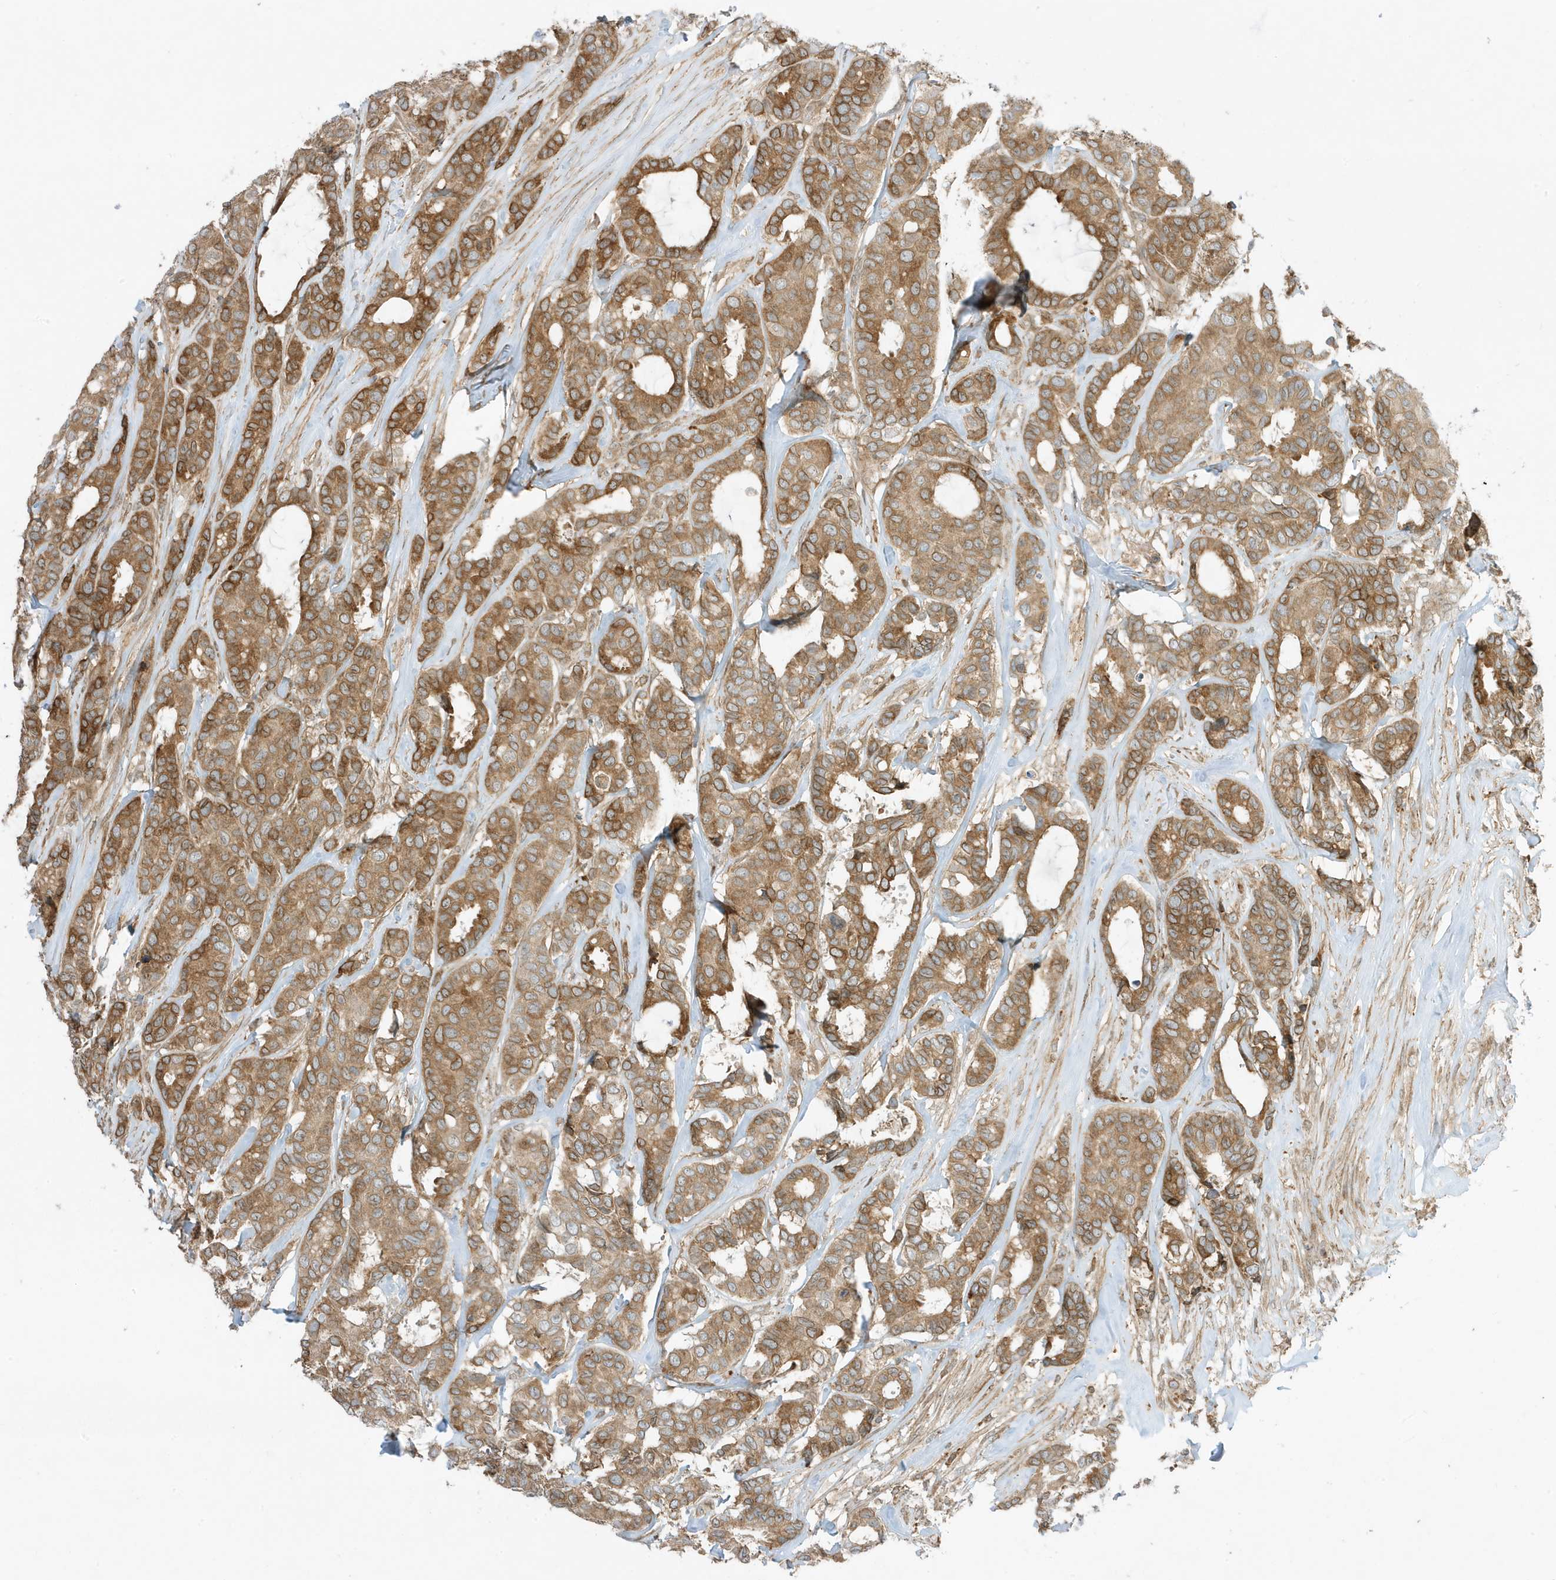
{"staining": {"intensity": "moderate", "quantity": ">75%", "location": "cytoplasmic/membranous"}, "tissue": "breast cancer", "cell_type": "Tumor cells", "image_type": "cancer", "snomed": [{"axis": "morphology", "description": "Duct carcinoma"}, {"axis": "topography", "description": "Breast"}], "caption": "The immunohistochemical stain shows moderate cytoplasmic/membranous staining in tumor cells of breast cancer (invasive ductal carcinoma) tissue.", "gene": "SCARF2", "patient": {"sex": "female", "age": 87}}